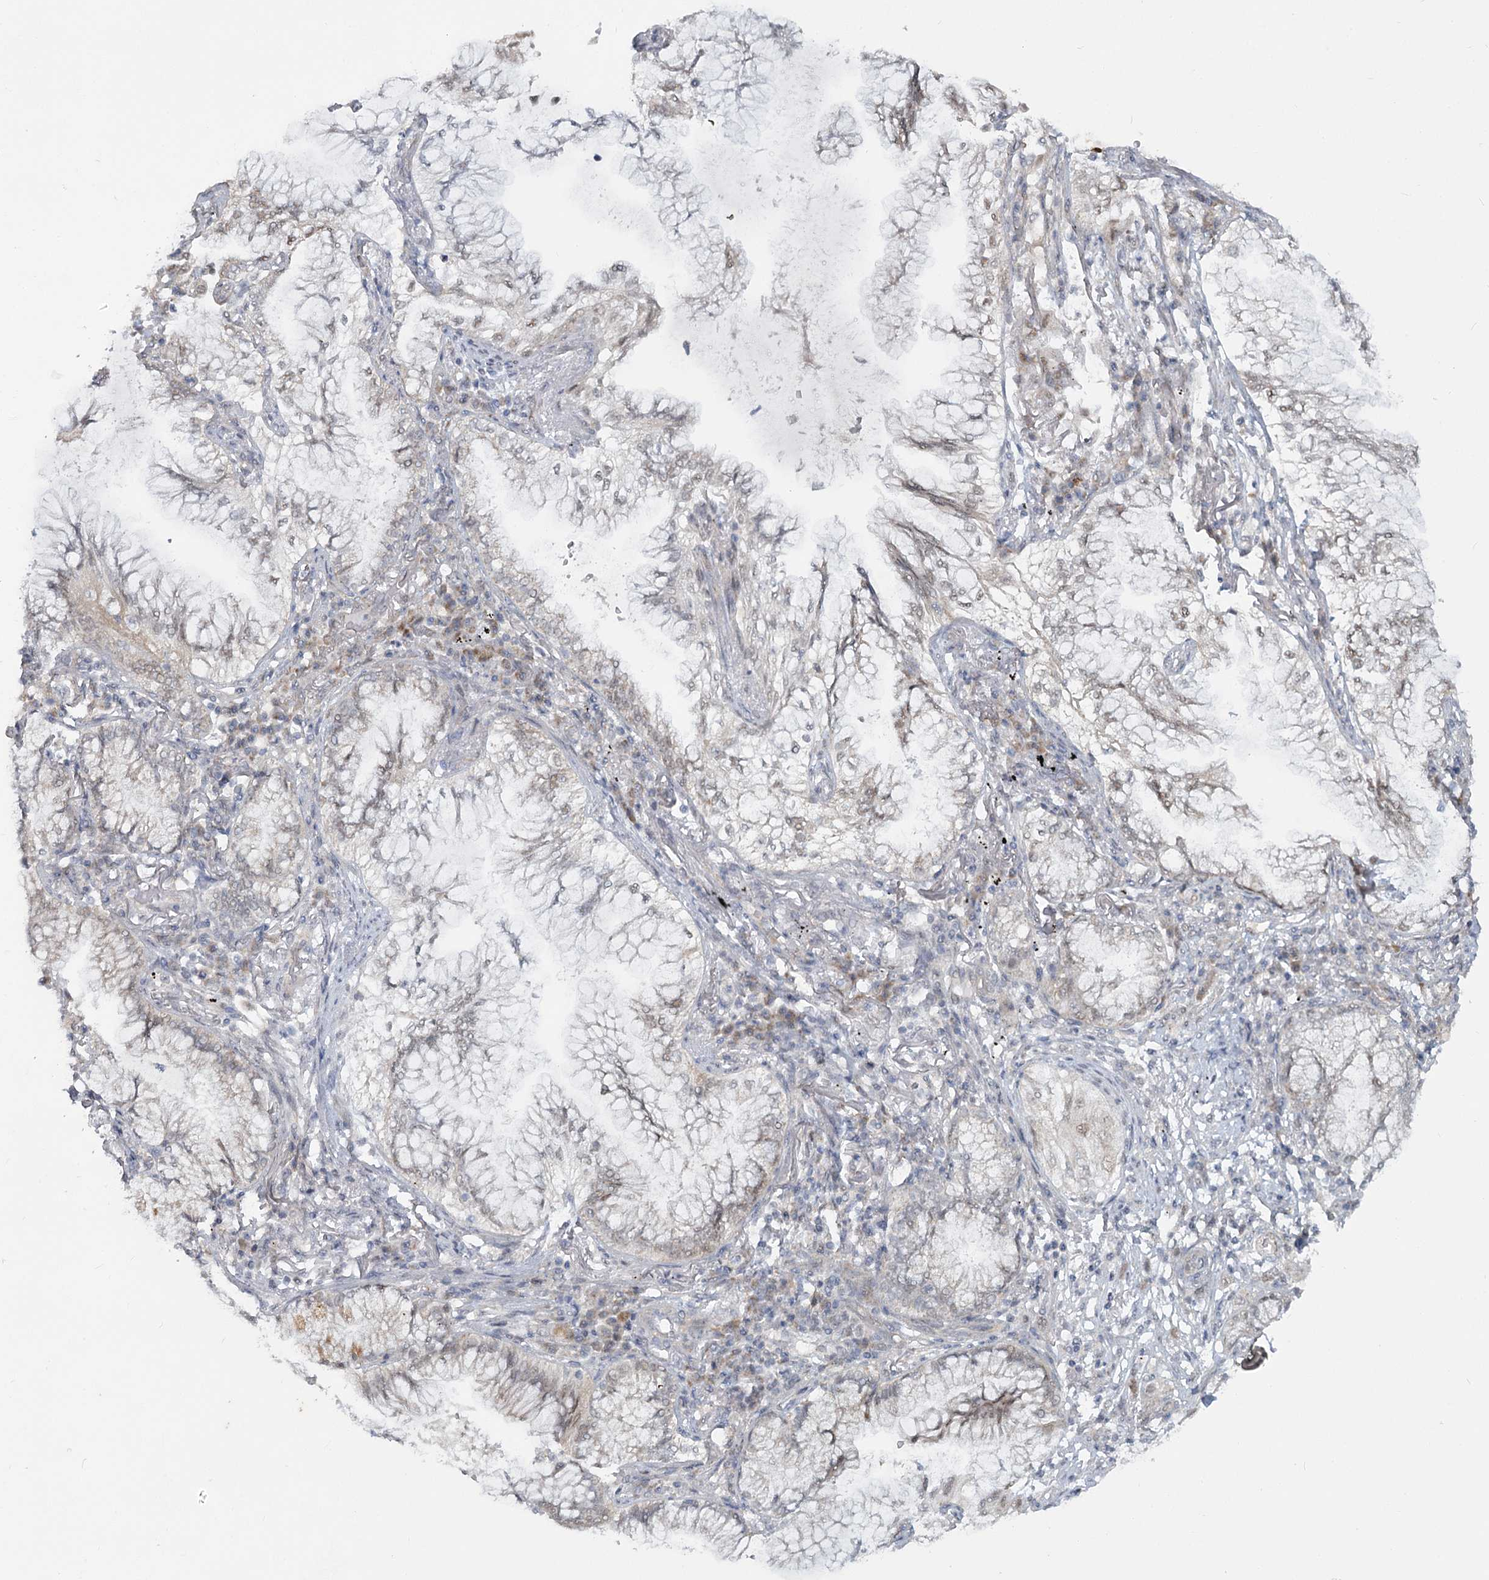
{"staining": {"intensity": "weak", "quantity": "<25%", "location": "cytoplasmic/membranous,nuclear"}, "tissue": "lung cancer", "cell_type": "Tumor cells", "image_type": "cancer", "snomed": [{"axis": "morphology", "description": "Adenocarcinoma, NOS"}, {"axis": "topography", "description": "Lung"}], "caption": "Tumor cells are negative for protein expression in human lung adenocarcinoma. Brightfield microscopy of immunohistochemistry stained with DAB (brown) and hematoxylin (blue), captured at high magnification.", "gene": "MTG1", "patient": {"sex": "female", "age": 70}}